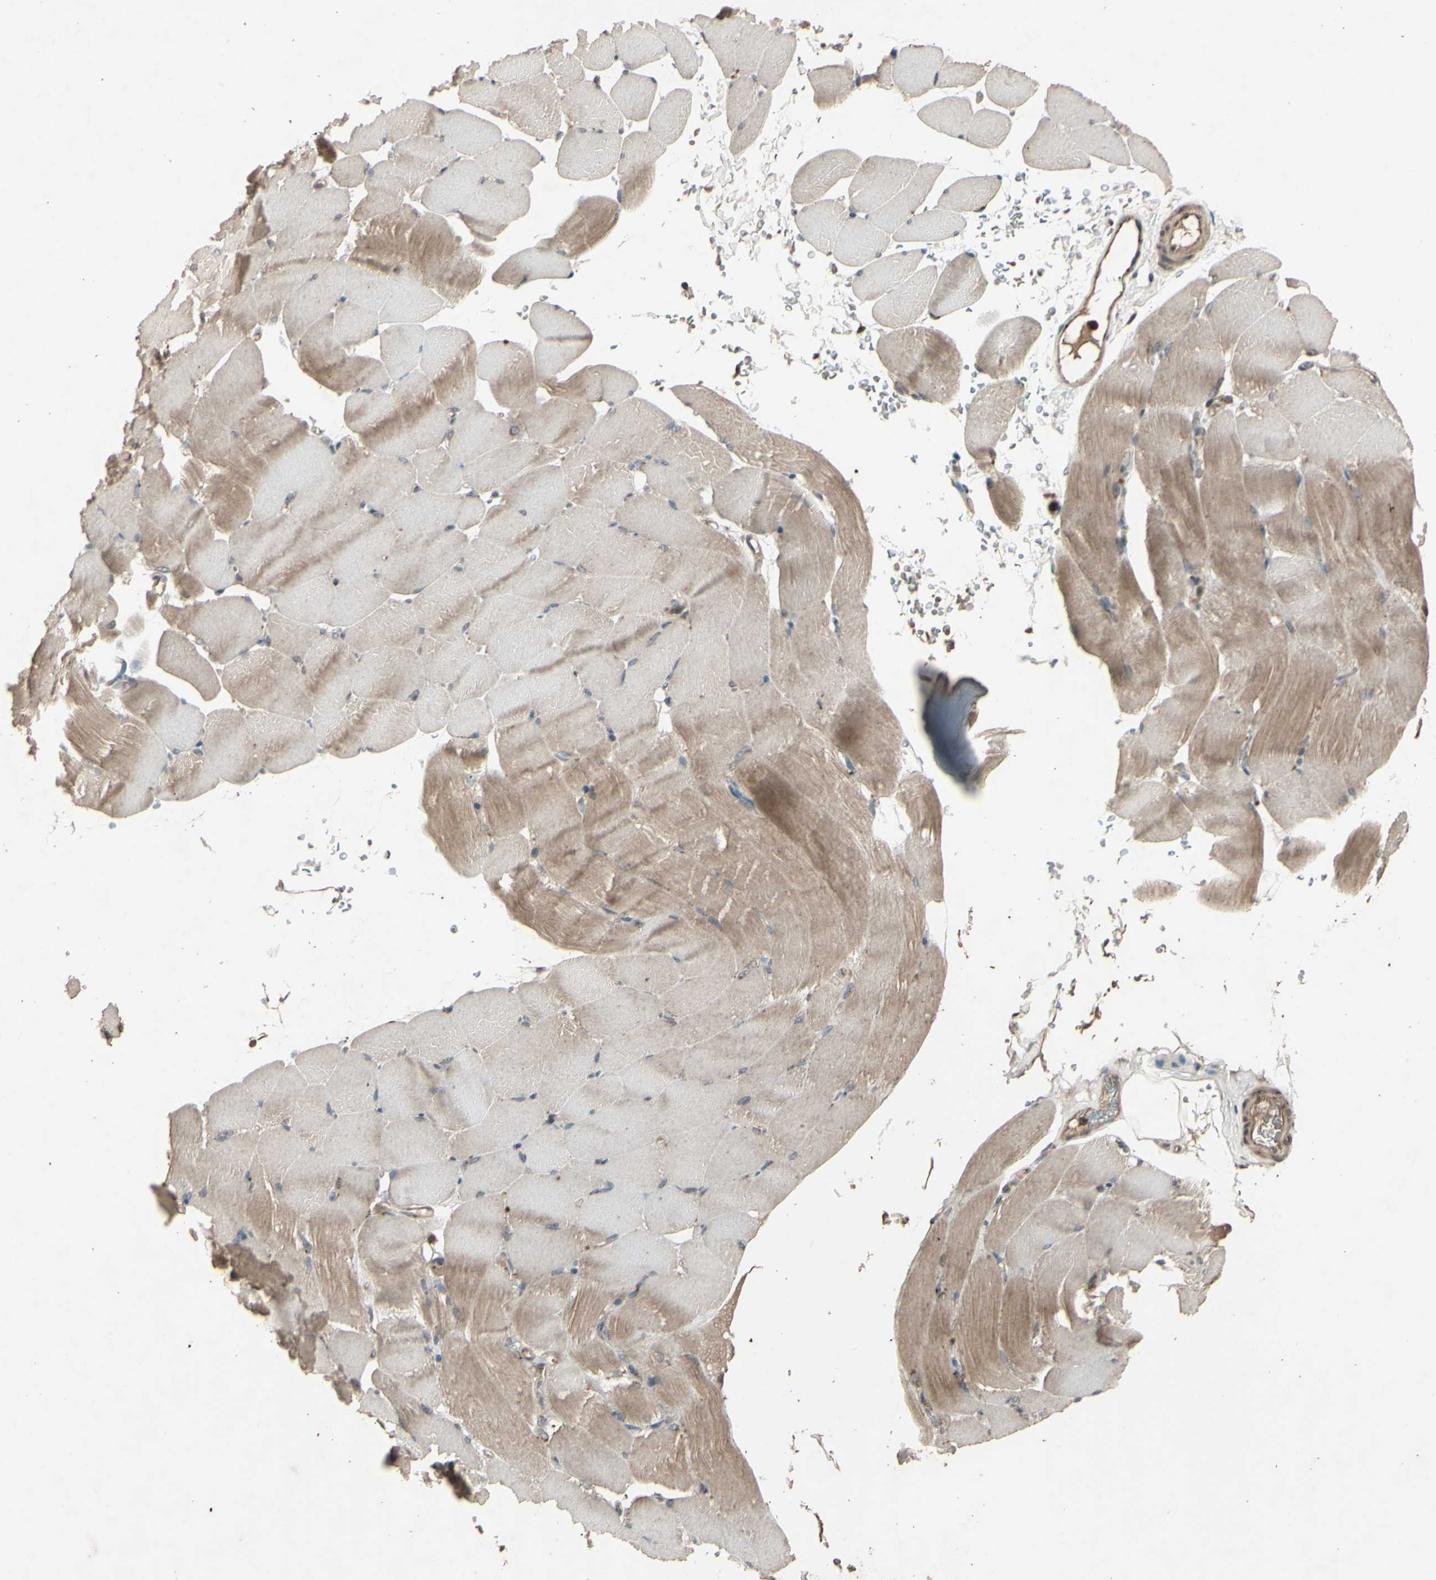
{"staining": {"intensity": "weak", "quantity": "25%-75%", "location": "cytoplasmic/membranous"}, "tissue": "skeletal muscle", "cell_type": "Myocytes", "image_type": "normal", "snomed": [{"axis": "morphology", "description": "Normal tissue, NOS"}, {"axis": "topography", "description": "Skeletal muscle"}, {"axis": "topography", "description": "Parathyroid gland"}], "caption": "Immunohistochemical staining of normal human skeletal muscle shows low levels of weak cytoplasmic/membranous expression in approximately 25%-75% of myocytes. Immunohistochemistry (ihc) stains the protein in brown and the nuclei are stained blue.", "gene": "AP1G1", "patient": {"sex": "female", "age": 37}}